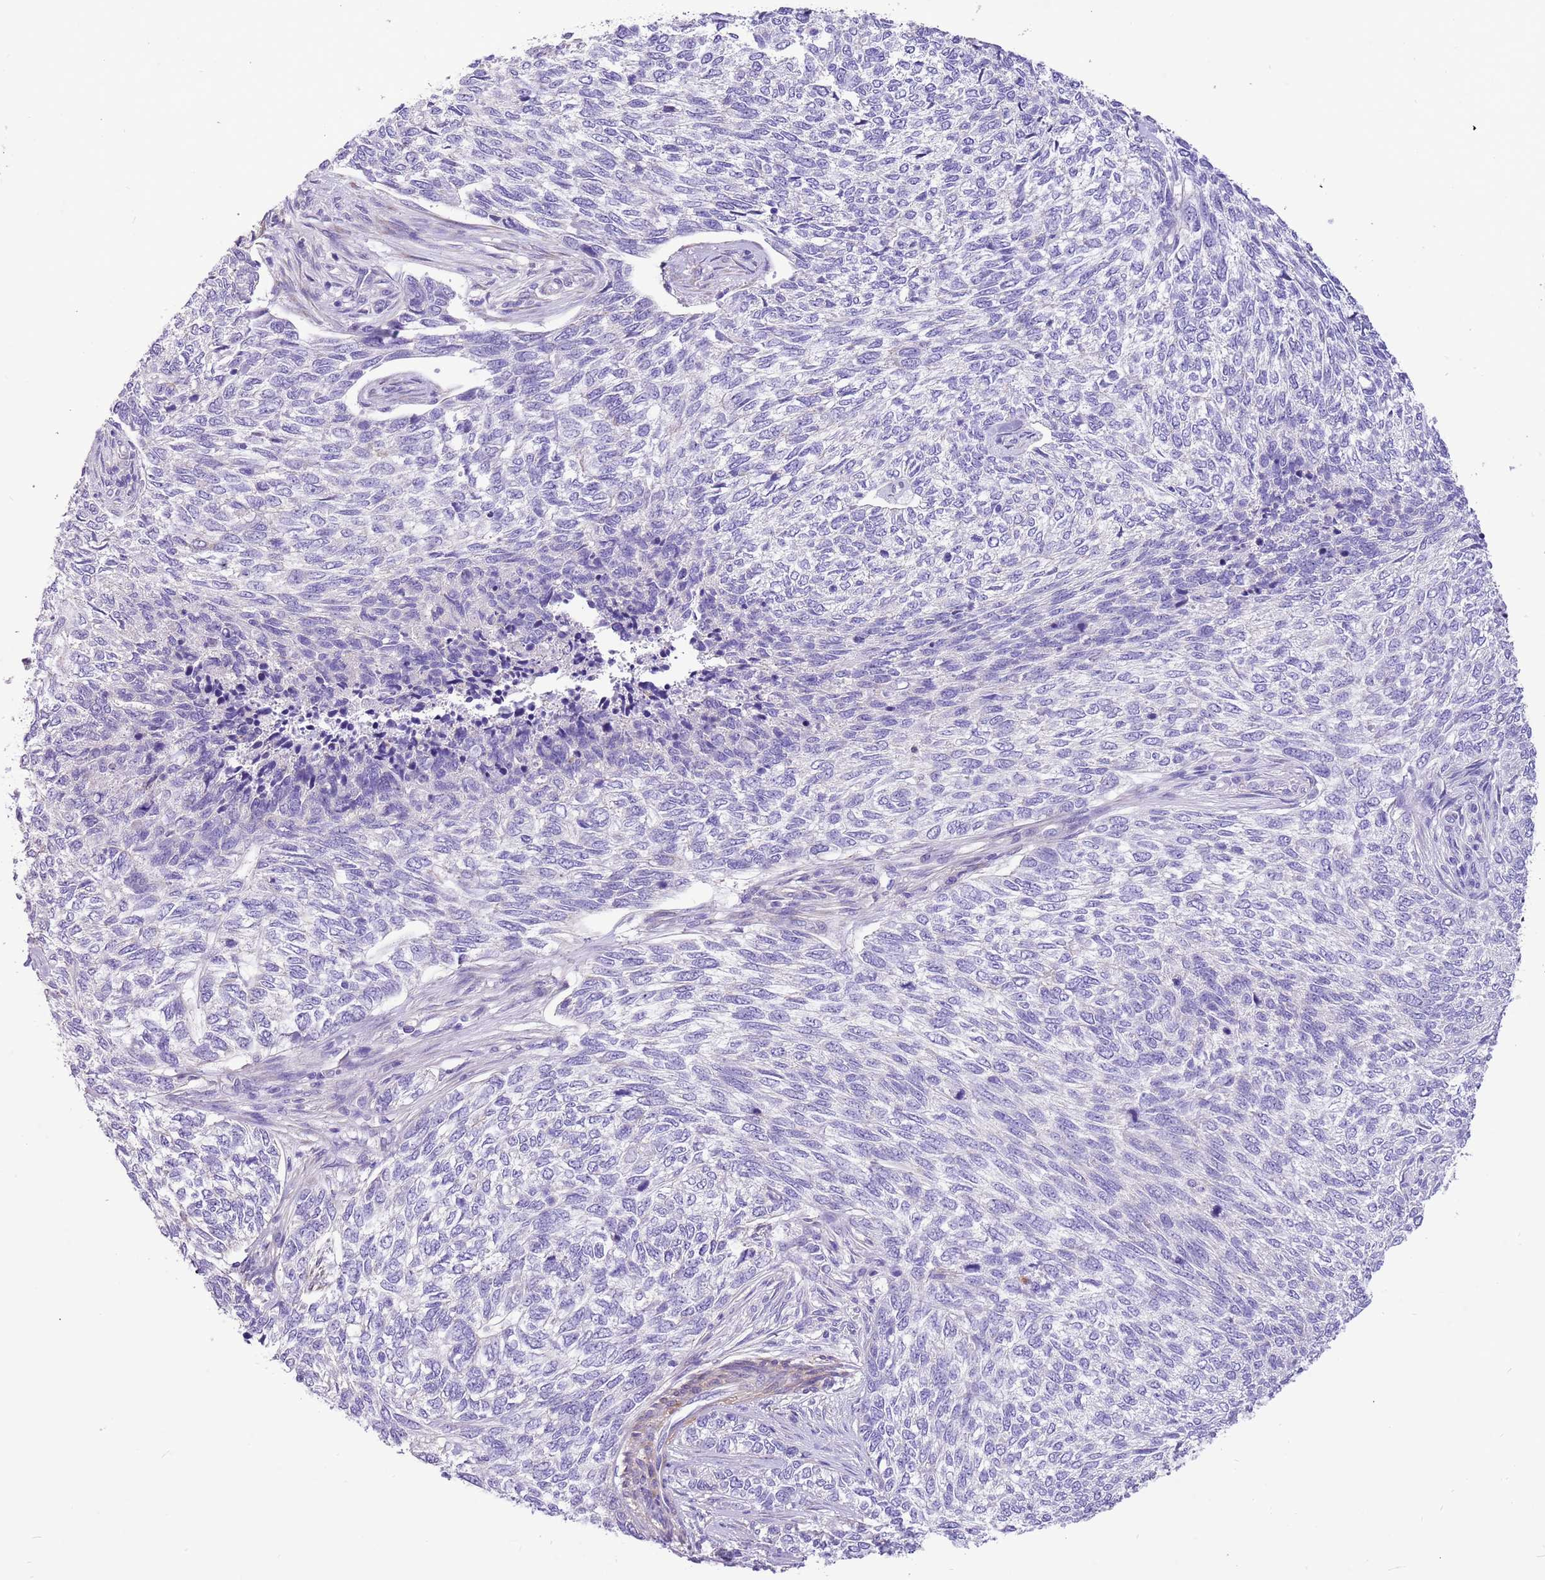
{"staining": {"intensity": "negative", "quantity": "none", "location": "none"}, "tissue": "skin cancer", "cell_type": "Tumor cells", "image_type": "cancer", "snomed": [{"axis": "morphology", "description": "Basal cell carcinoma"}, {"axis": "topography", "description": "Skin"}], "caption": "Human skin cancer stained for a protein using immunohistochemistry (IHC) displays no positivity in tumor cells.", "gene": "KBTBD3", "patient": {"sex": "female", "age": 65}}